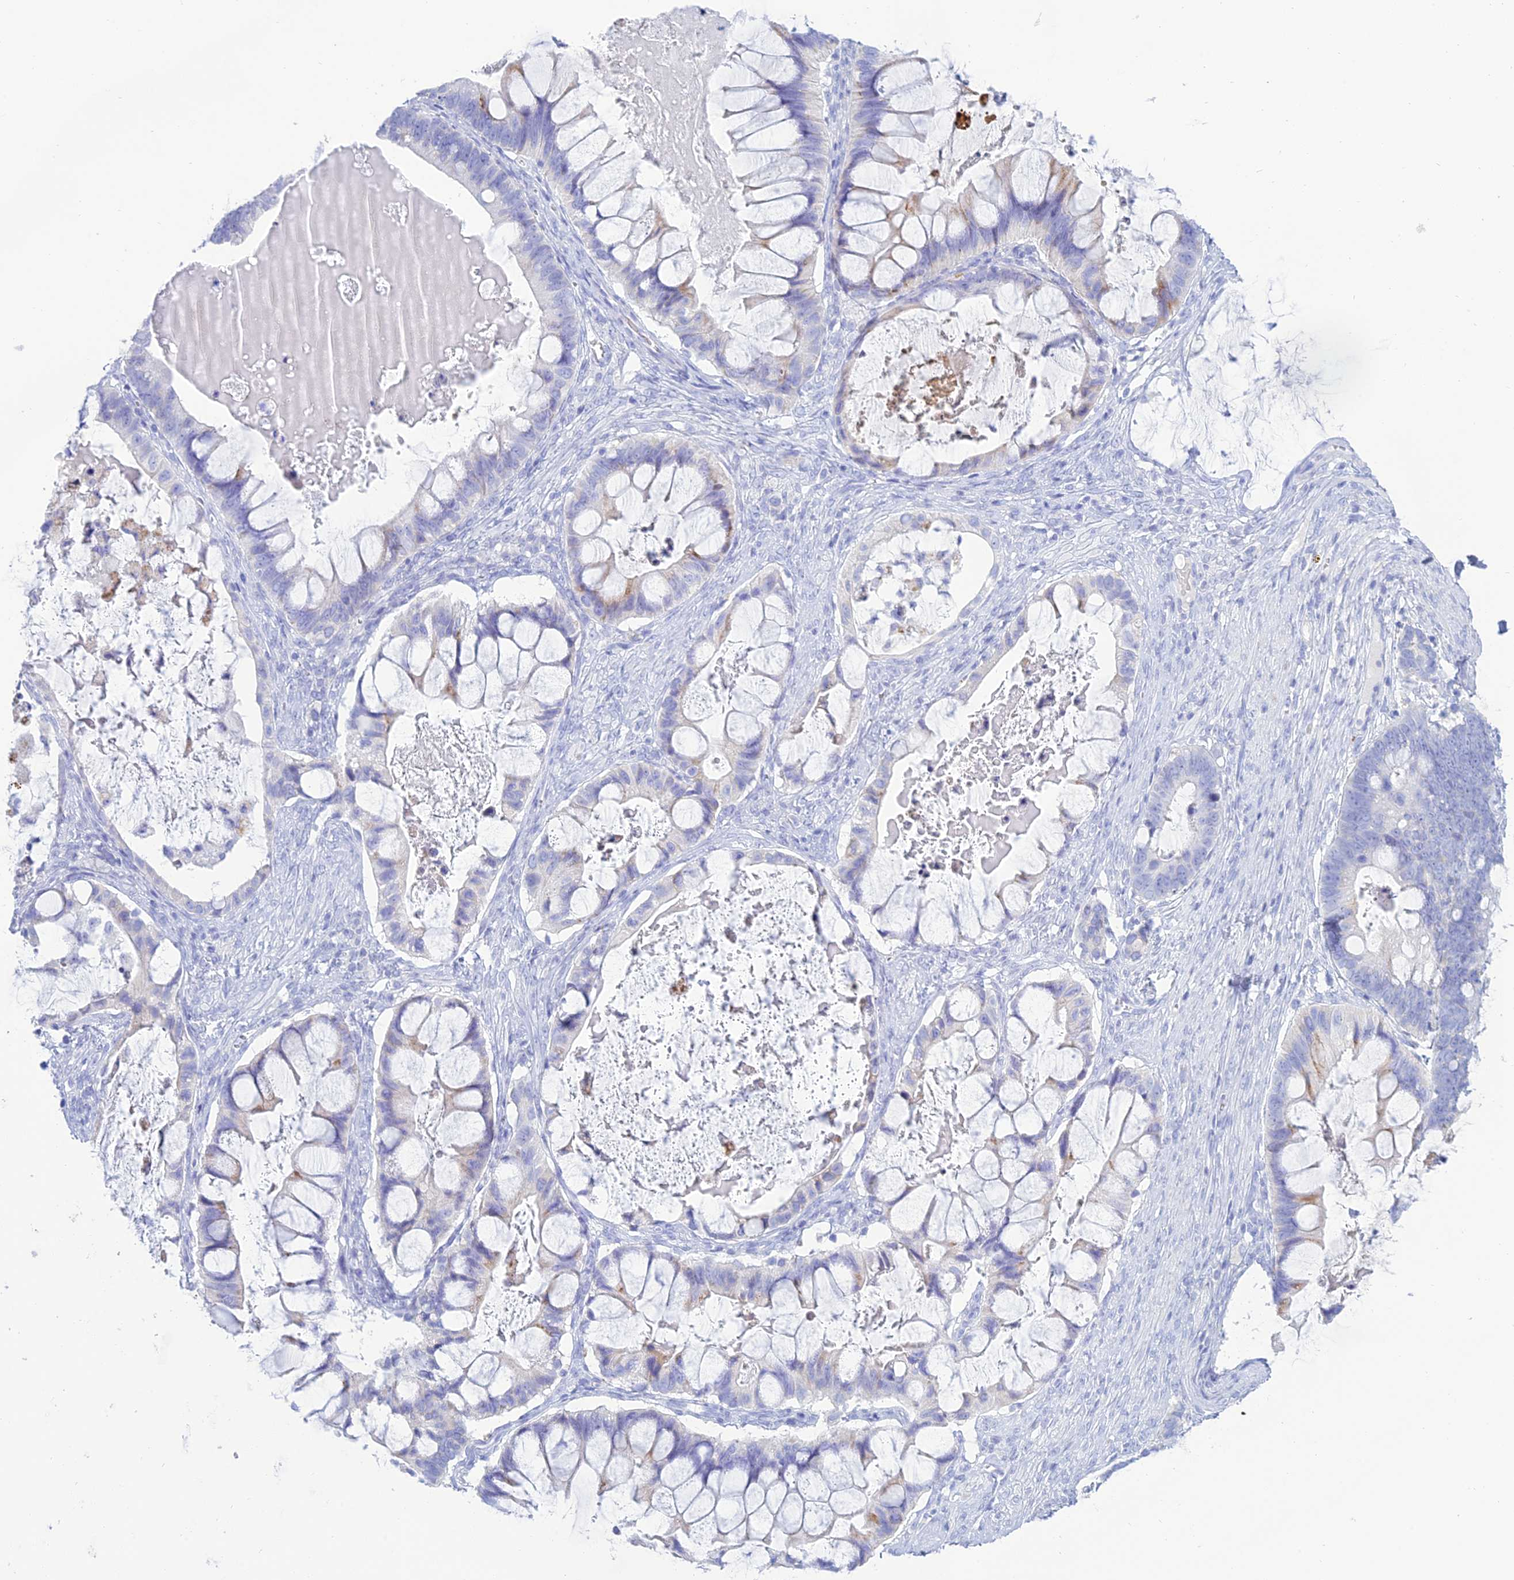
{"staining": {"intensity": "negative", "quantity": "none", "location": "none"}, "tissue": "ovarian cancer", "cell_type": "Tumor cells", "image_type": "cancer", "snomed": [{"axis": "morphology", "description": "Cystadenocarcinoma, mucinous, NOS"}, {"axis": "topography", "description": "Ovary"}], "caption": "Immunohistochemistry (IHC) photomicrograph of neoplastic tissue: mucinous cystadenocarcinoma (ovarian) stained with DAB (3,3'-diaminobenzidine) reveals no significant protein staining in tumor cells. (DAB (3,3'-diaminobenzidine) IHC visualized using brightfield microscopy, high magnification).", "gene": "MAL2", "patient": {"sex": "female", "age": 61}}